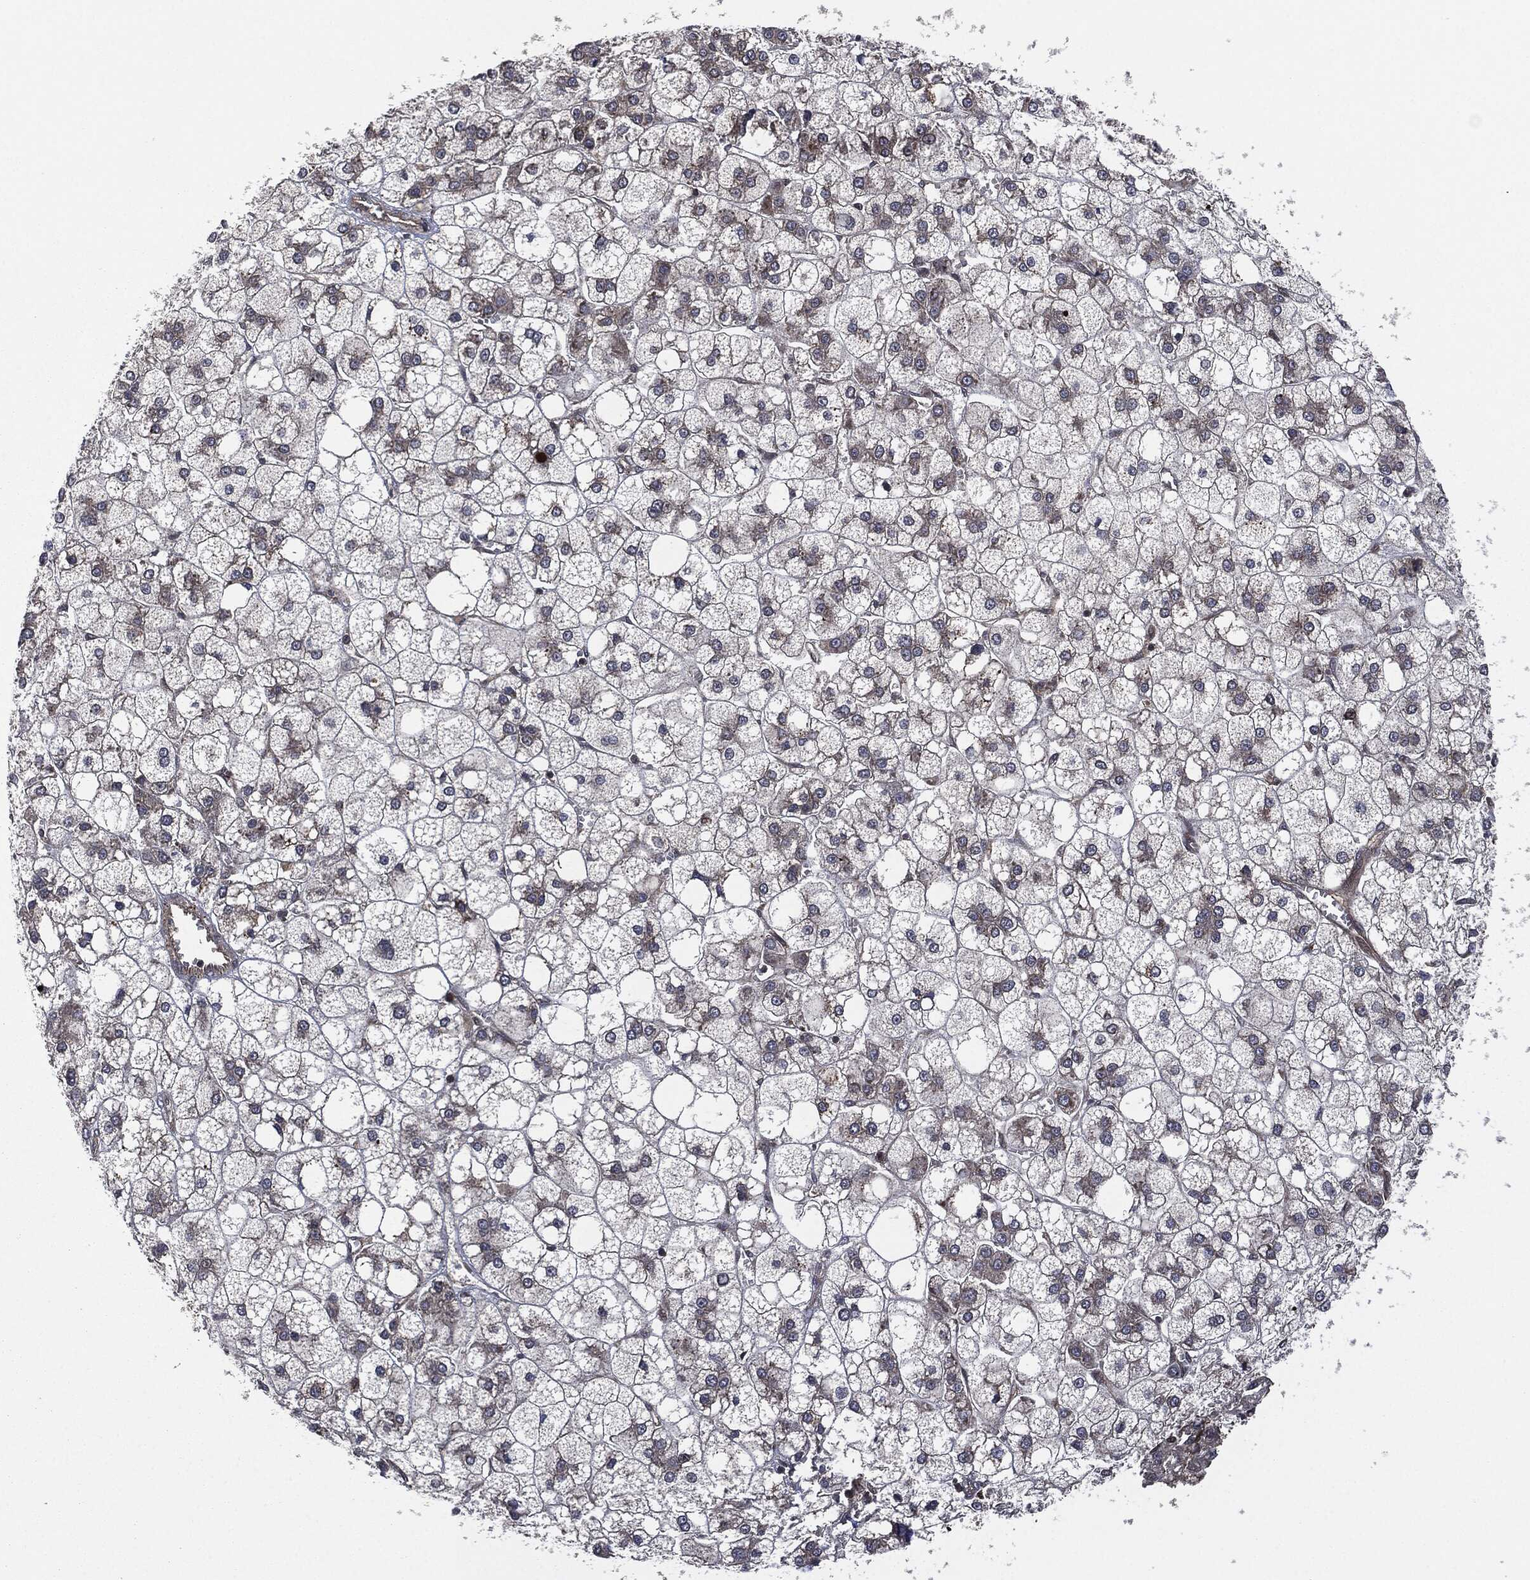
{"staining": {"intensity": "negative", "quantity": "none", "location": "none"}, "tissue": "liver cancer", "cell_type": "Tumor cells", "image_type": "cancer", "snomed": [{"axis": "morphology", "description": "Carcinoma, Hepatocellular, NOS"}, {"axis": "topography", "description": "Liver"}], "caption": "IHC photomicrograph of neoplastic tissue: human liver cancer (hepatocellular carcinoma) stained with DAB exhibits no significant protein positivity in tumor cells.", "gene": "HRAS", "patient": {"sex": "male", "age": 73}}